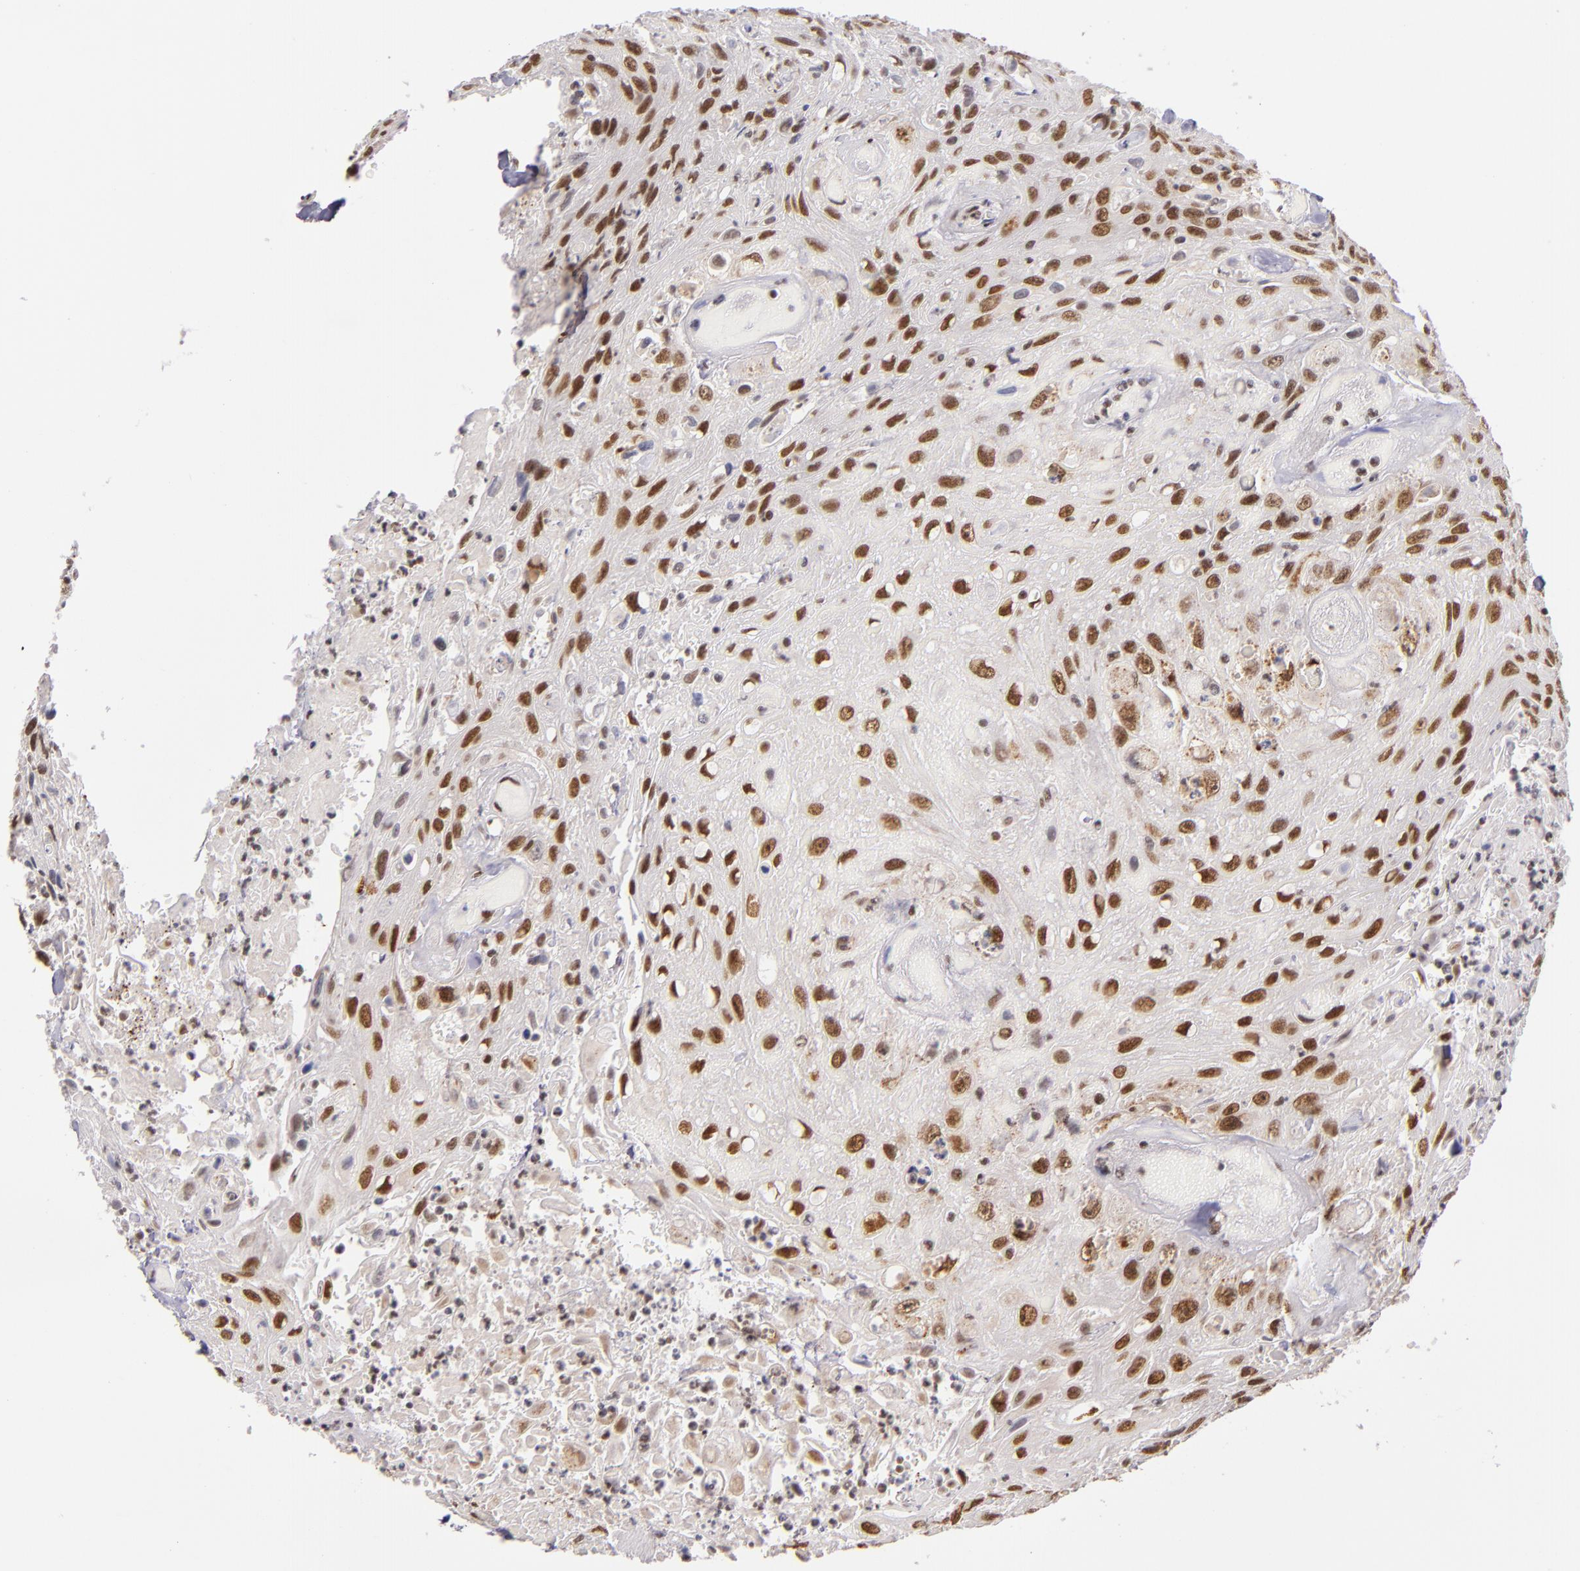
{"staining": {"intensity": "moderate", "quantity": ">75%", "location": "nuclear"}, "tissue": "urothelial cancer", "cell_type": "Tumor cells", "image_type": "cancer", "snomed": [{"axis": "morphology", "description": "Urothelial carcinoma, High grade"}, {"axis": "topography", "description": "Urinary bladder"}], "caption": "A brown stain highlights moderate nuclear positivity of a protein in human urothelial carcinoma (high-grade) tumor cells.", "gene": "ZNF148", "patient": {"sex": "female", "age": 84}}